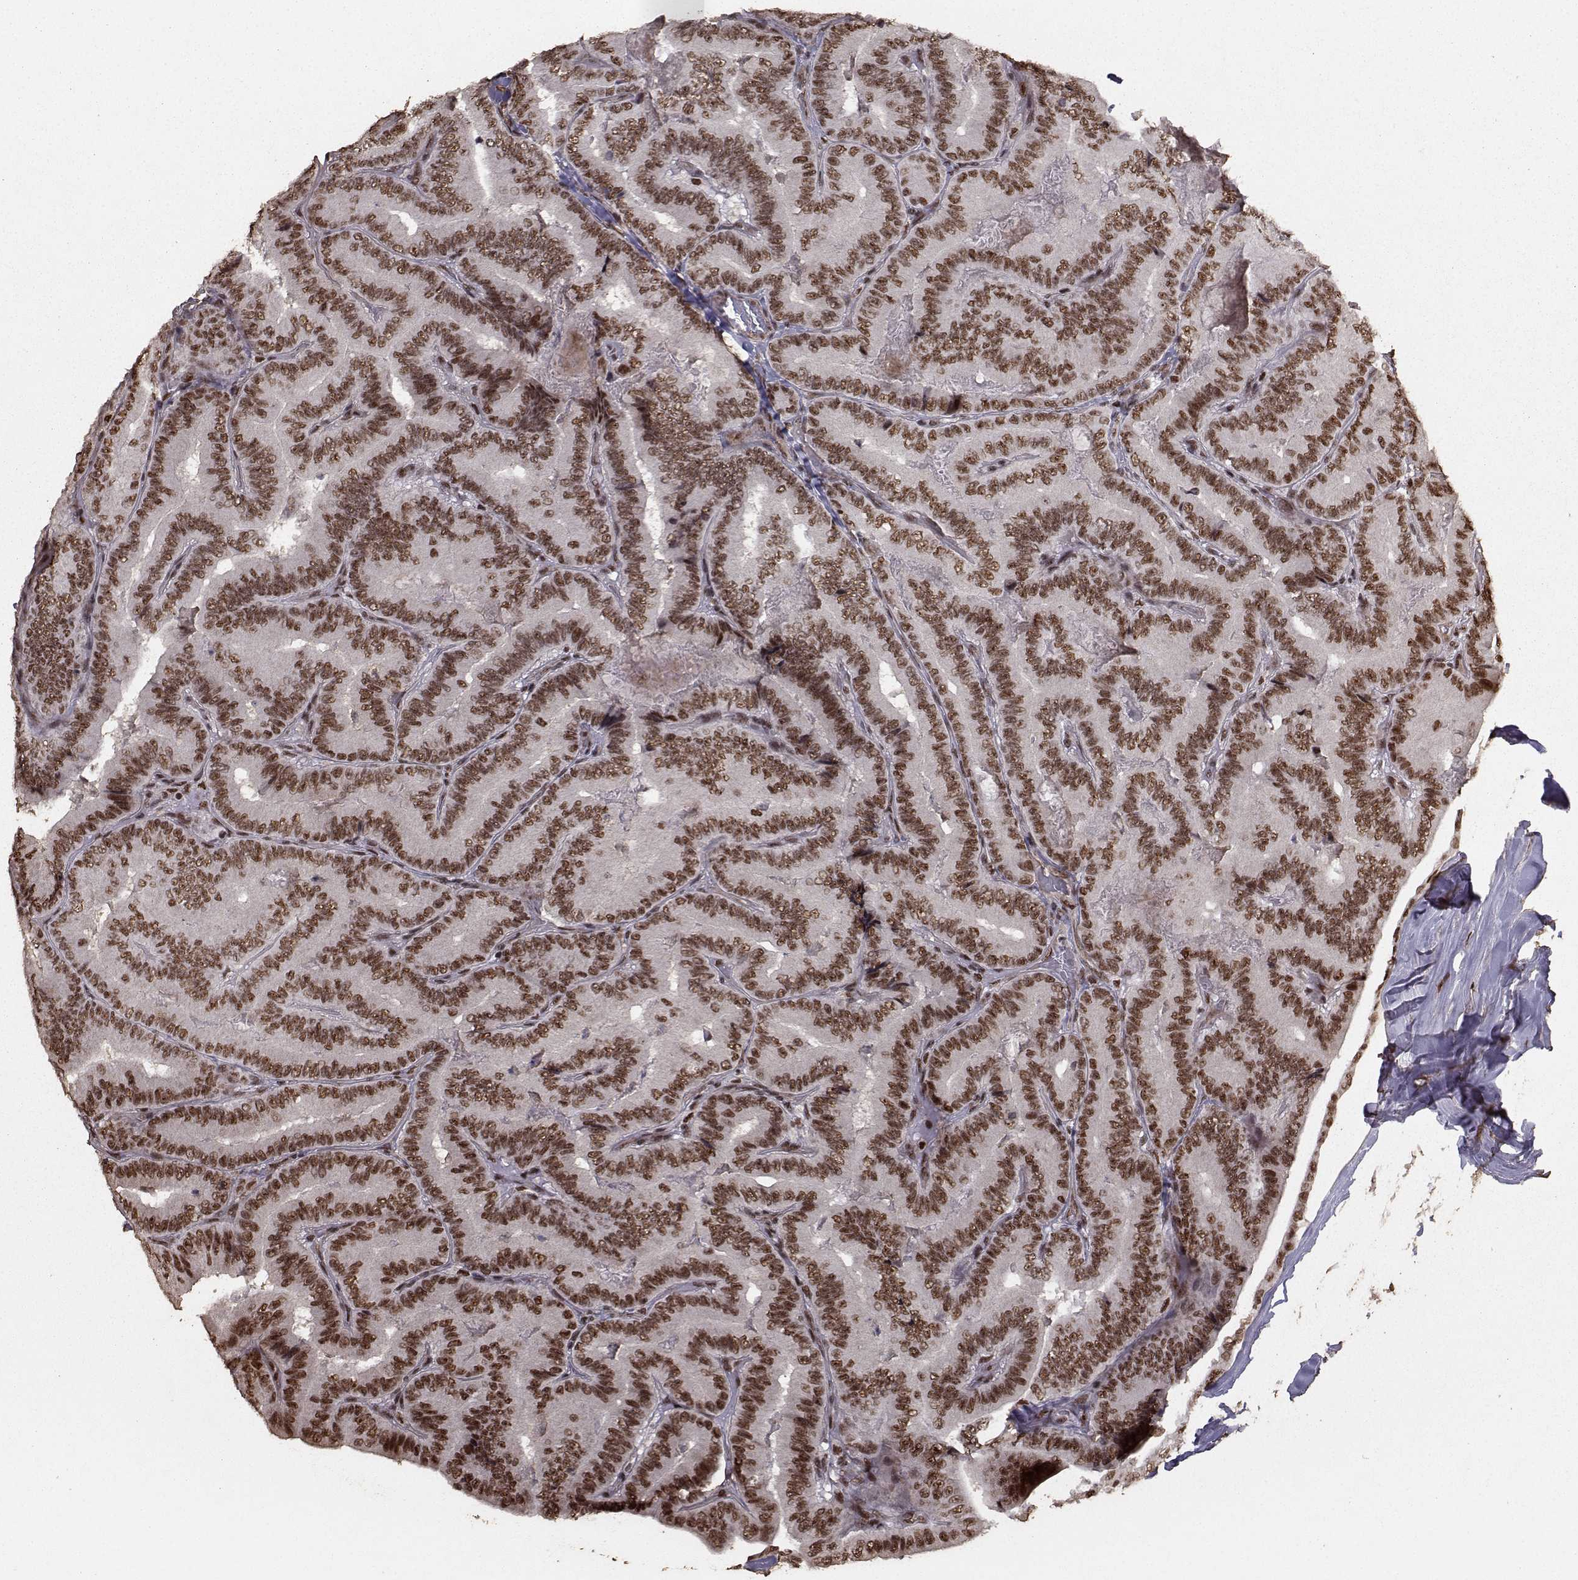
{"staining": {"intensity": "strong", "quantity": ">75%", "location": "nuclear"}, "tissue": "thyroid cancer", "cell_type": "Tumor cells", "image_type": "cancer", "snomed": [{"axis": "morphology", "description": "Papillary adenocarcinoma, NOS"}, {"axis": "topography", "description": "Thyroid gland"}], "caption": "Approximately >75% of tumor cells in human thyroid papillary adenocarcinoma show strong nuclear protein staining as visualized by brown immunohistochemical staining.", "gene": "SF1", "patient": {"sex": "male", "age": 61}}